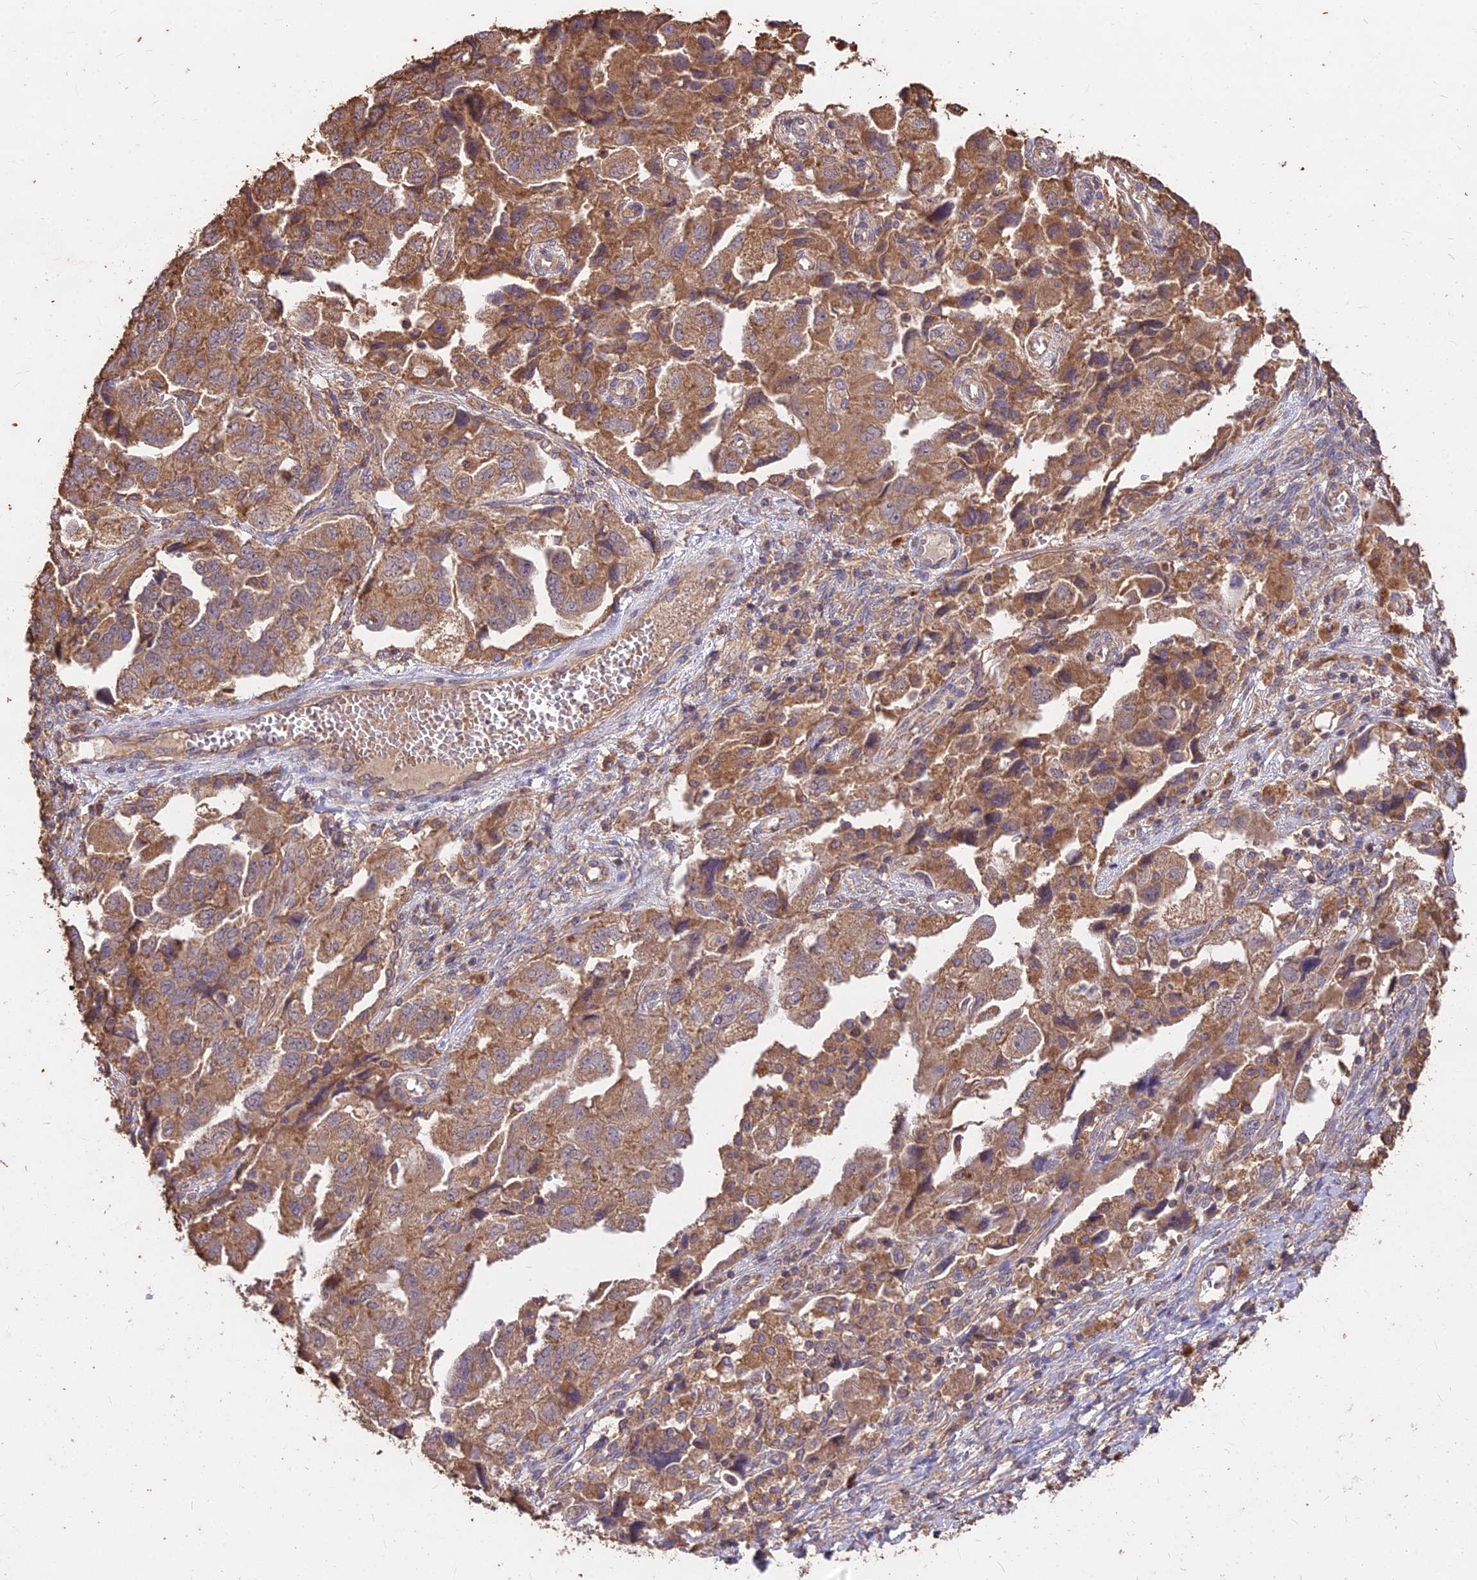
{"staining": {"intensity": "moderate", "quantity": ">75%", "location": "cytoplasmic/membranous"}, "tissue": "ovarian cancer", "cell_type": "Tumor cells", "image_type": "cancer", "snomed": [{"axis": "morphology", "description": "Carcinoma, NOS"}, {"axis": "morphology", "description": "Cystadenocarcinoma, serous, NOS"}, {"axis": "topography", "description": "Ovary"}], "caption": "Immunohistochemistry micrograph of neoplastic tissue: ovarian cancer (serous cystadenocarcinoma) stained using IHC demonstrates medium levels of moderate protein expression localized specifically in the cytoplasmic/membranous of tumor cells, appearing as a cytoplasmic/membranous brown color.", "gene": "CEMIP2", "patient": {"sex": "female", "age": 69}}